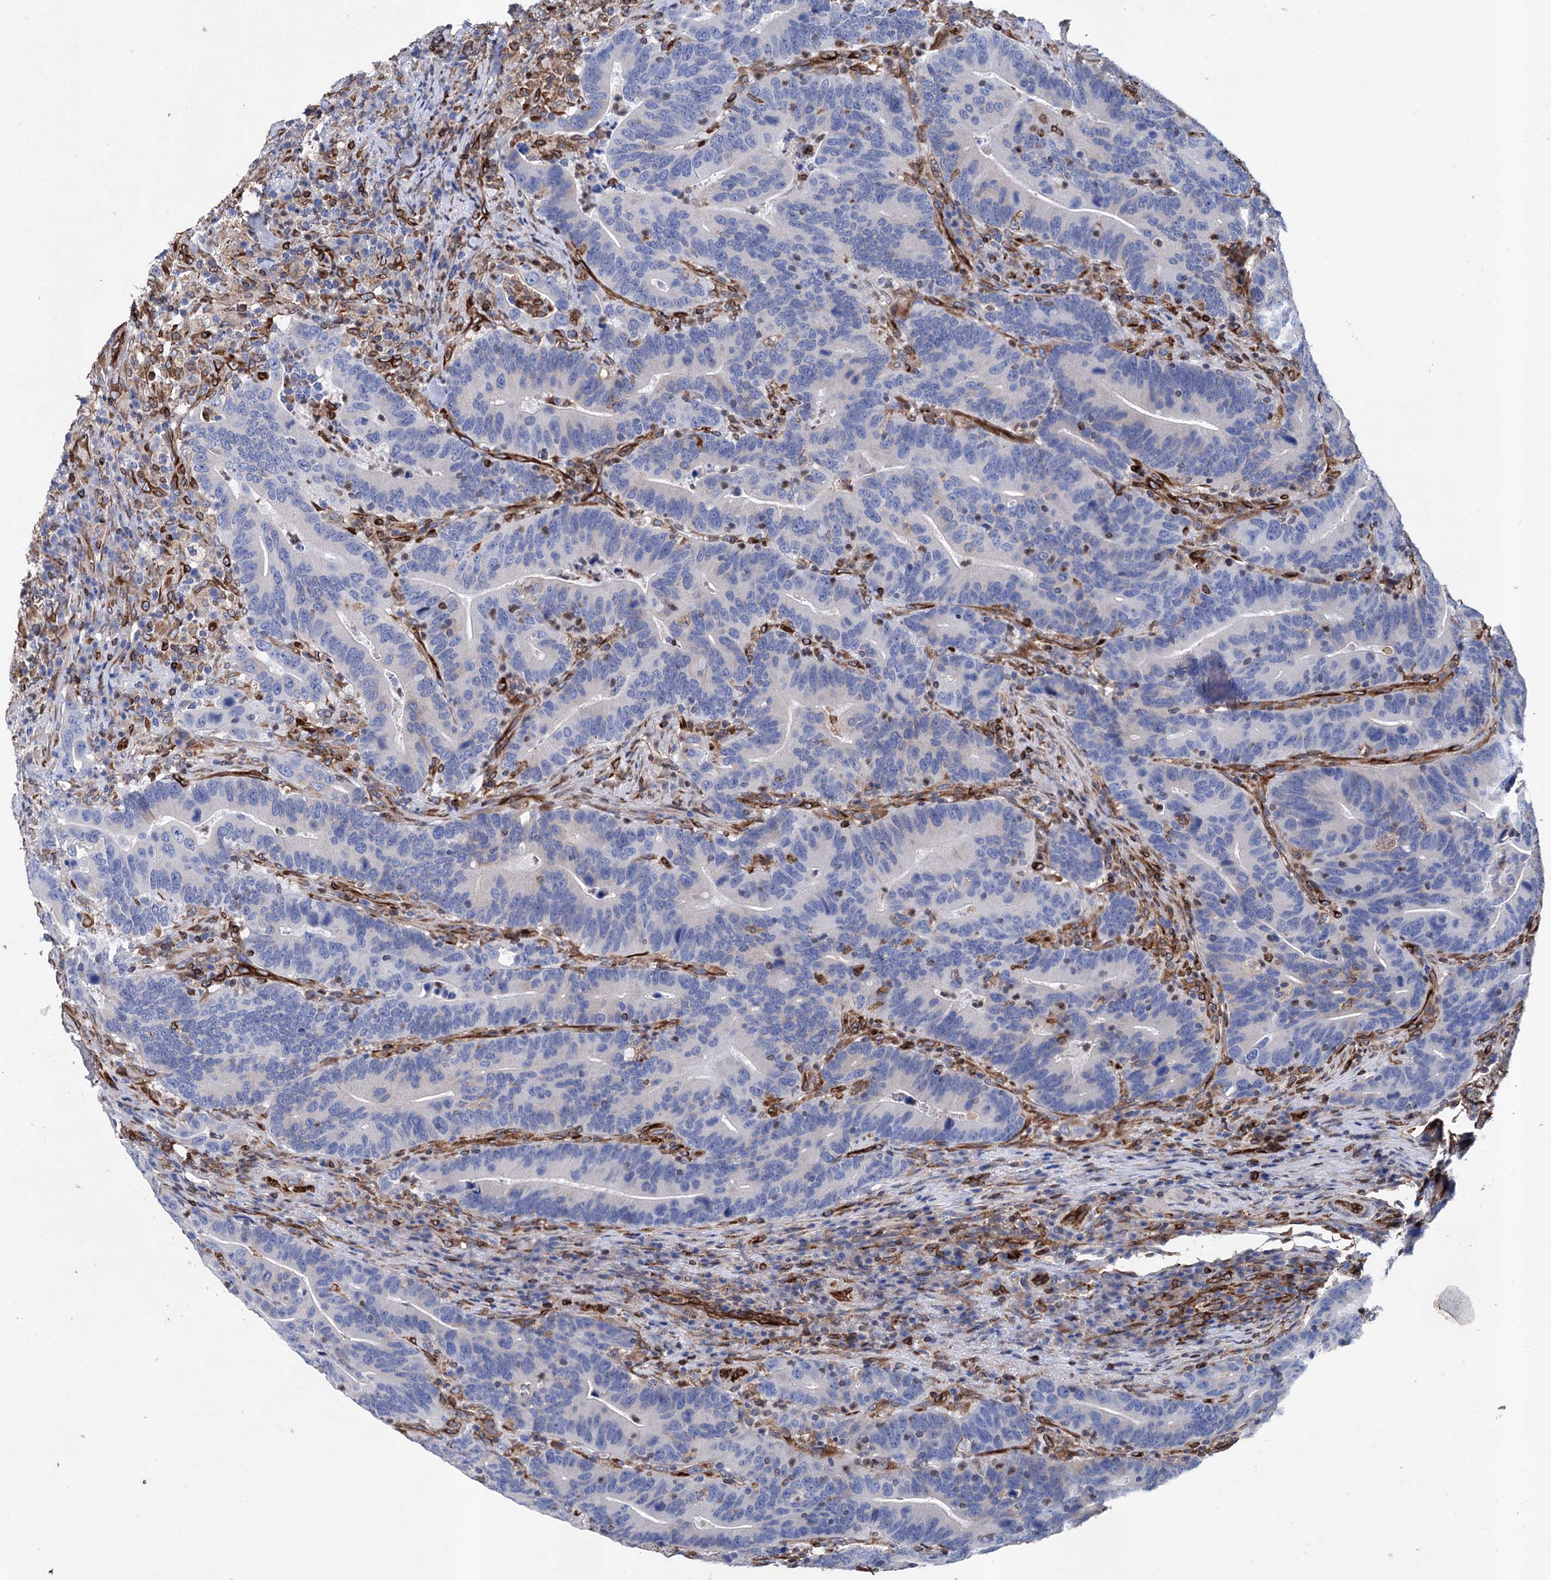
{"staining": {"intensity": "negative", "quantity": "none", "location": "none"}, "tissue": "colorectal cancer", "cell_type": "Tumor cells", "image_type": "cancer", "snomed": [{"axis": "morphology", "description": "Adenocarcinoma, NOS"}, {"axis": "topography", "description": "Colon"}], "caption": "Tumor cells are negative for protein expression in human colorectal cancer. Nuclei are stained in blue.", "gene": "STING1", "patient": {"sex": "female", "age": 66}}